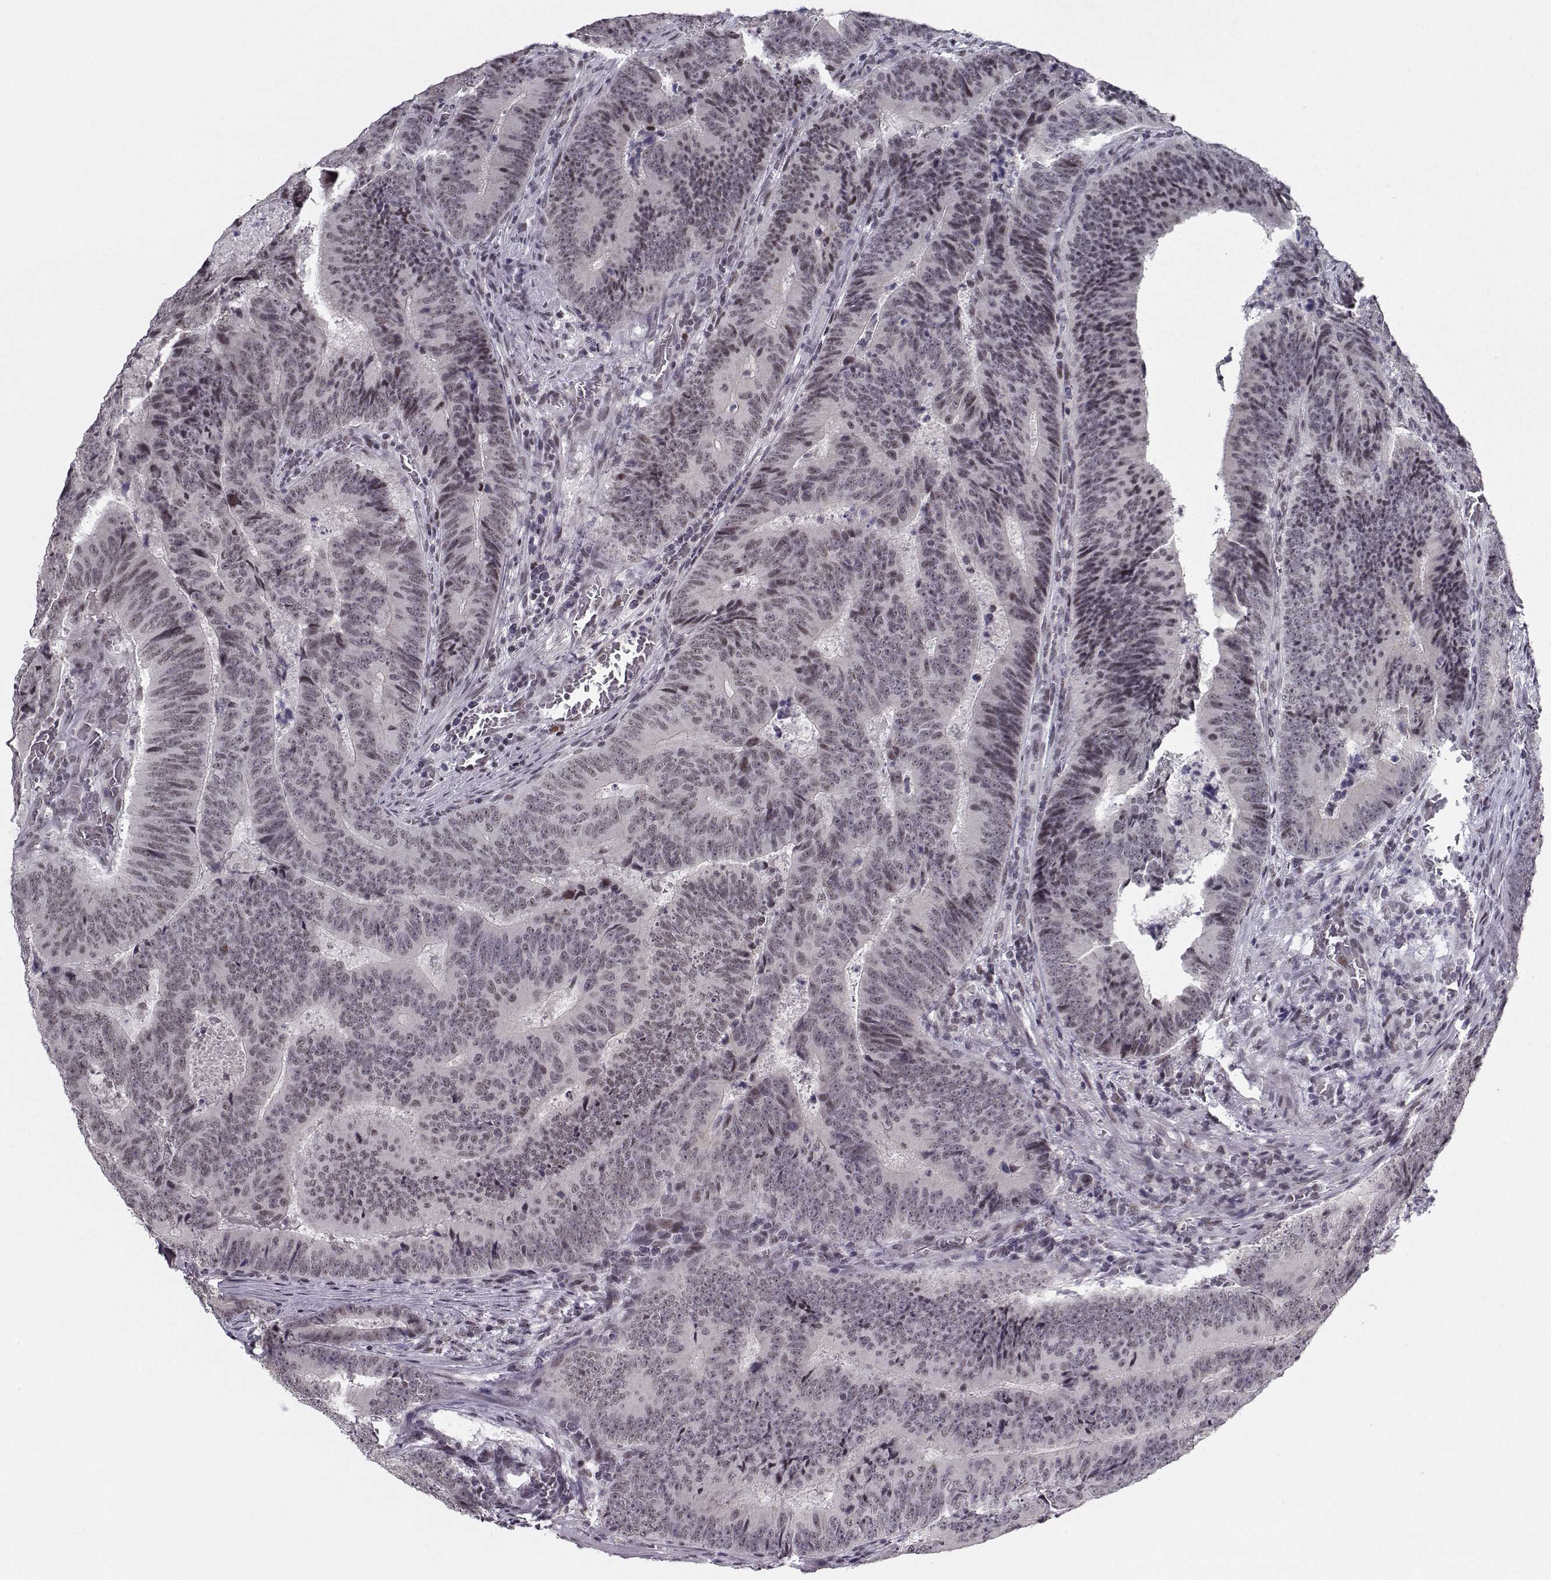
{"staining": {"intensity": "negative", "quantity": "none", "location": "none"}, "tissue": "colorectal cancer", "cell_type": "Tumor cells", "image_type": "cancer", "snomed": [{"axis": "morphology", "description": "Adenocarcinoma, NOS"}, {"axis": "topography", "description": "Colon"}], "caption": "This is an immunohistochemistry (IHC) photomicrograph of colorectal cancer (adenocarcinoma). There is no positivity in tumor cells.", "gene": "LIN28A", "patient": {"sex": "female", "age": 82}}